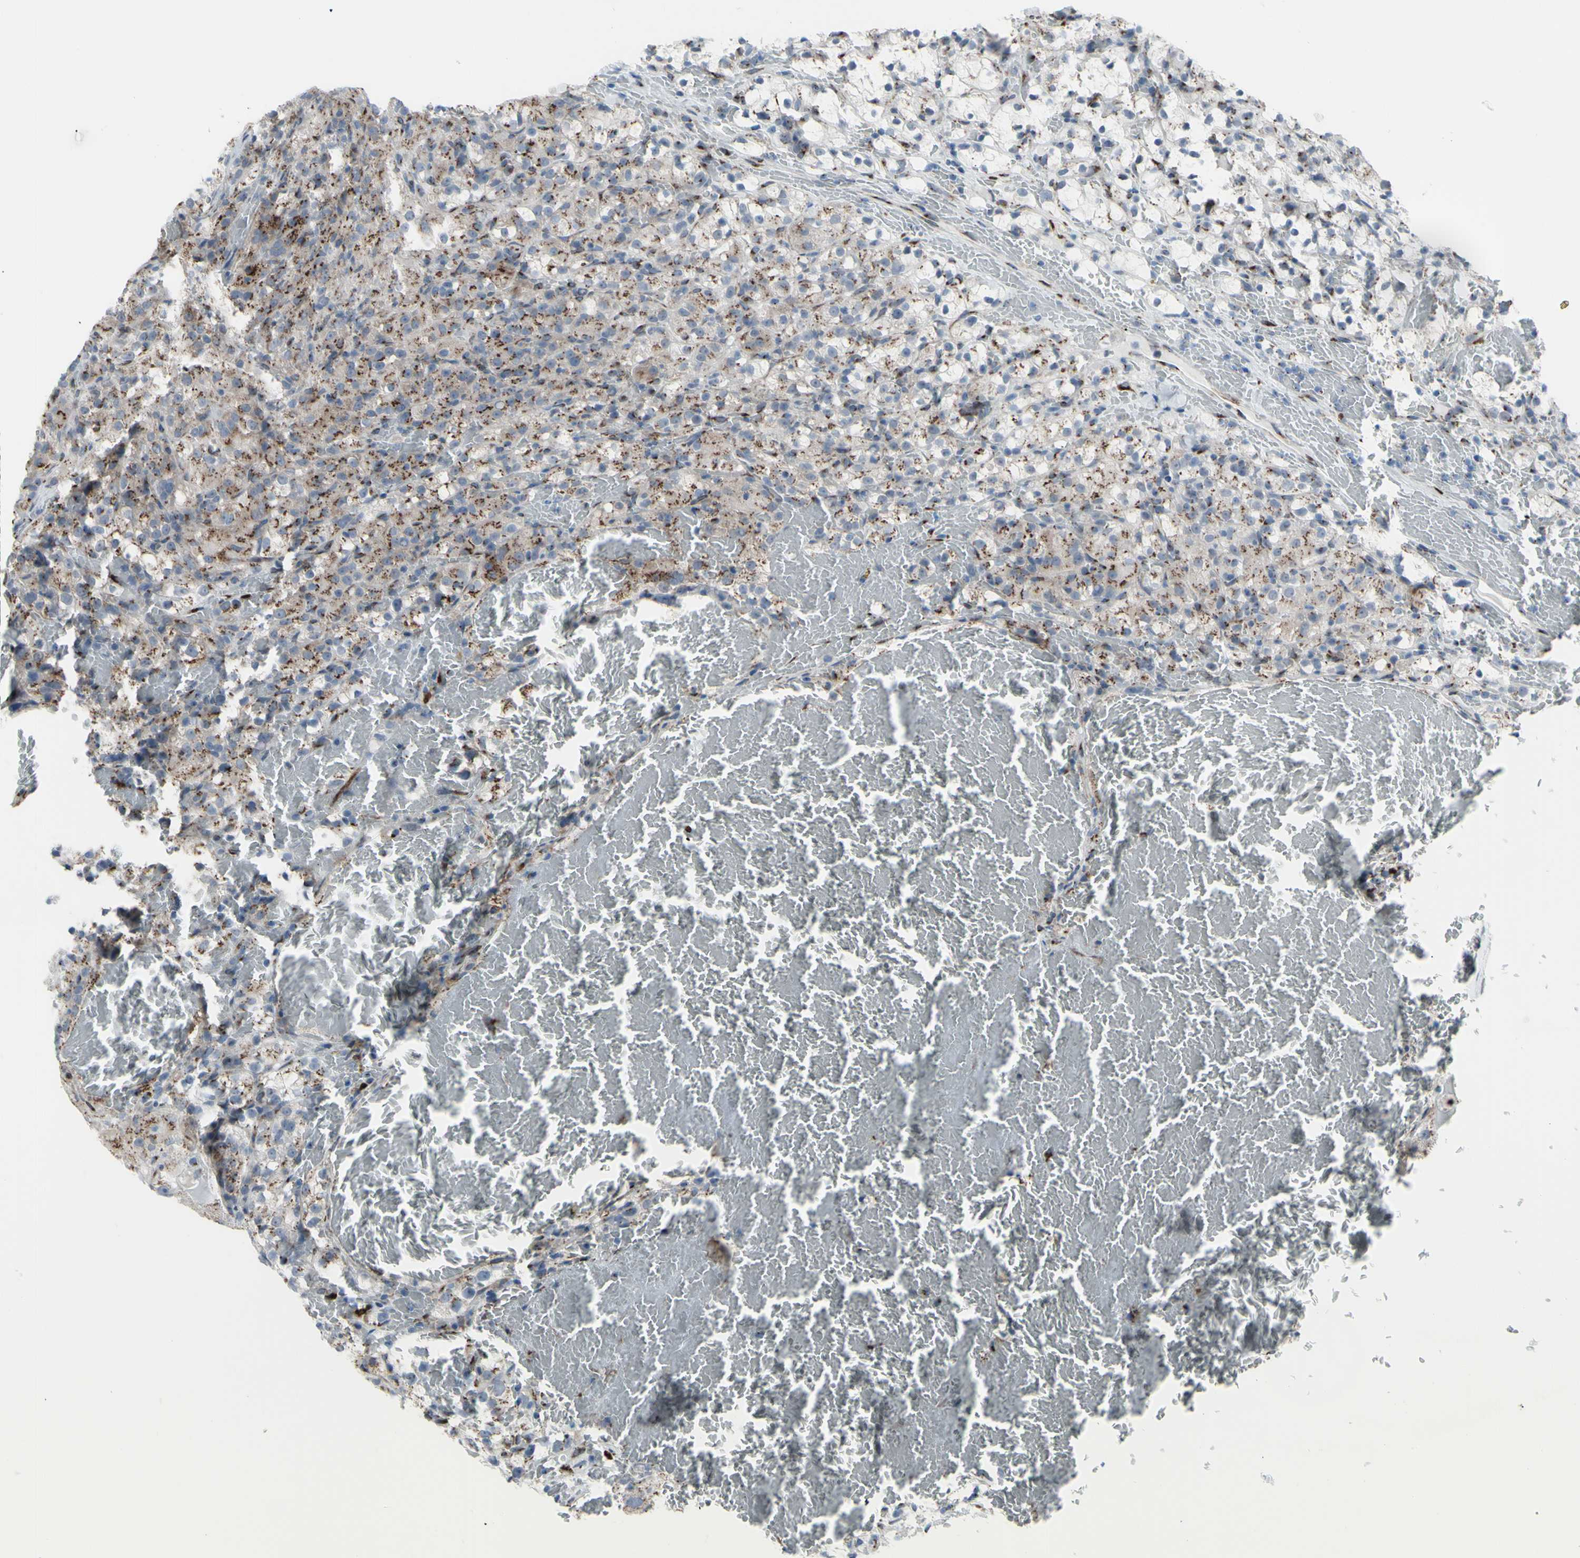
{"staining": {"intensity": "moderate", "quantity": "<25%", "location": "cytoplasmic/membranous"}, "tissue": "renal cancer", "cell_type": "Tumor cells", "image_type": "cancer", "snomed": [{"axis": "morphology", "description": "Adenocarcinoma, NOS"}, {"axis": "topography", "description": "Kidney"}], "caption": "Immunohistochemical staining of human renal adenocarcinoma reveals moderate cytoplasmic/membranous protein expression in approximately <25% of tumor cells.", "gene": "GLG1", "patient": {"sex": "male", "age": 61}}